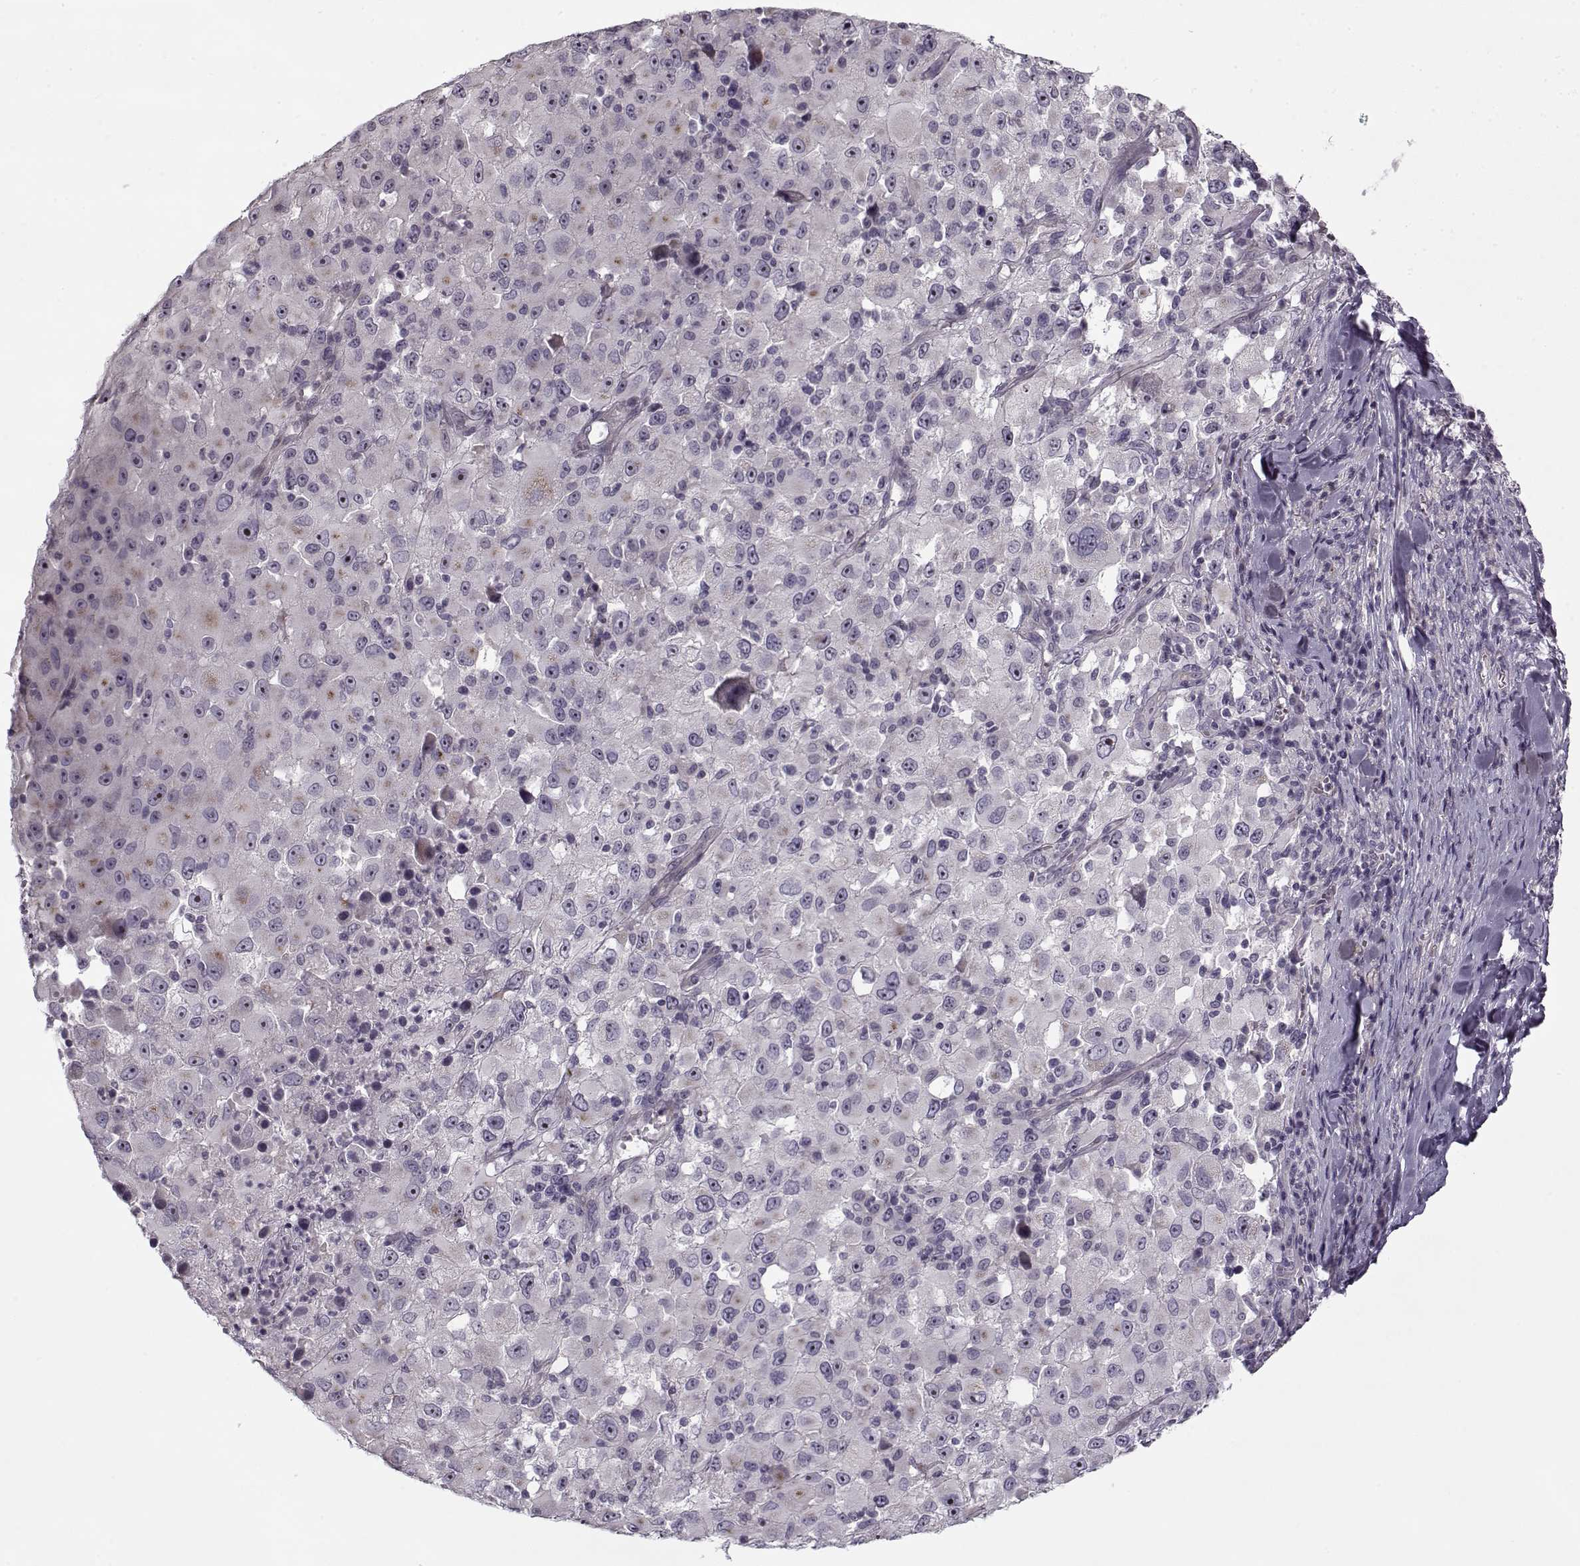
{"staining": {"intensity": "negative", "quantity": "none", "location": "none"}, "tissue": "melanoma", "cell_type": "Tumor cells", "image_type": "cancer", "snomed": [{"axis": "morphology", "description": "Malignant melanoma, Metastatic site"}, {"axis": "topography", "description": "Soft tissue"}], "caption": "The photomicrograph shows no staining of tumor cells in malignant melanoma (metastatic site).", "gene": "PNMT", "patient": {"sex": "male", "age": 50}}